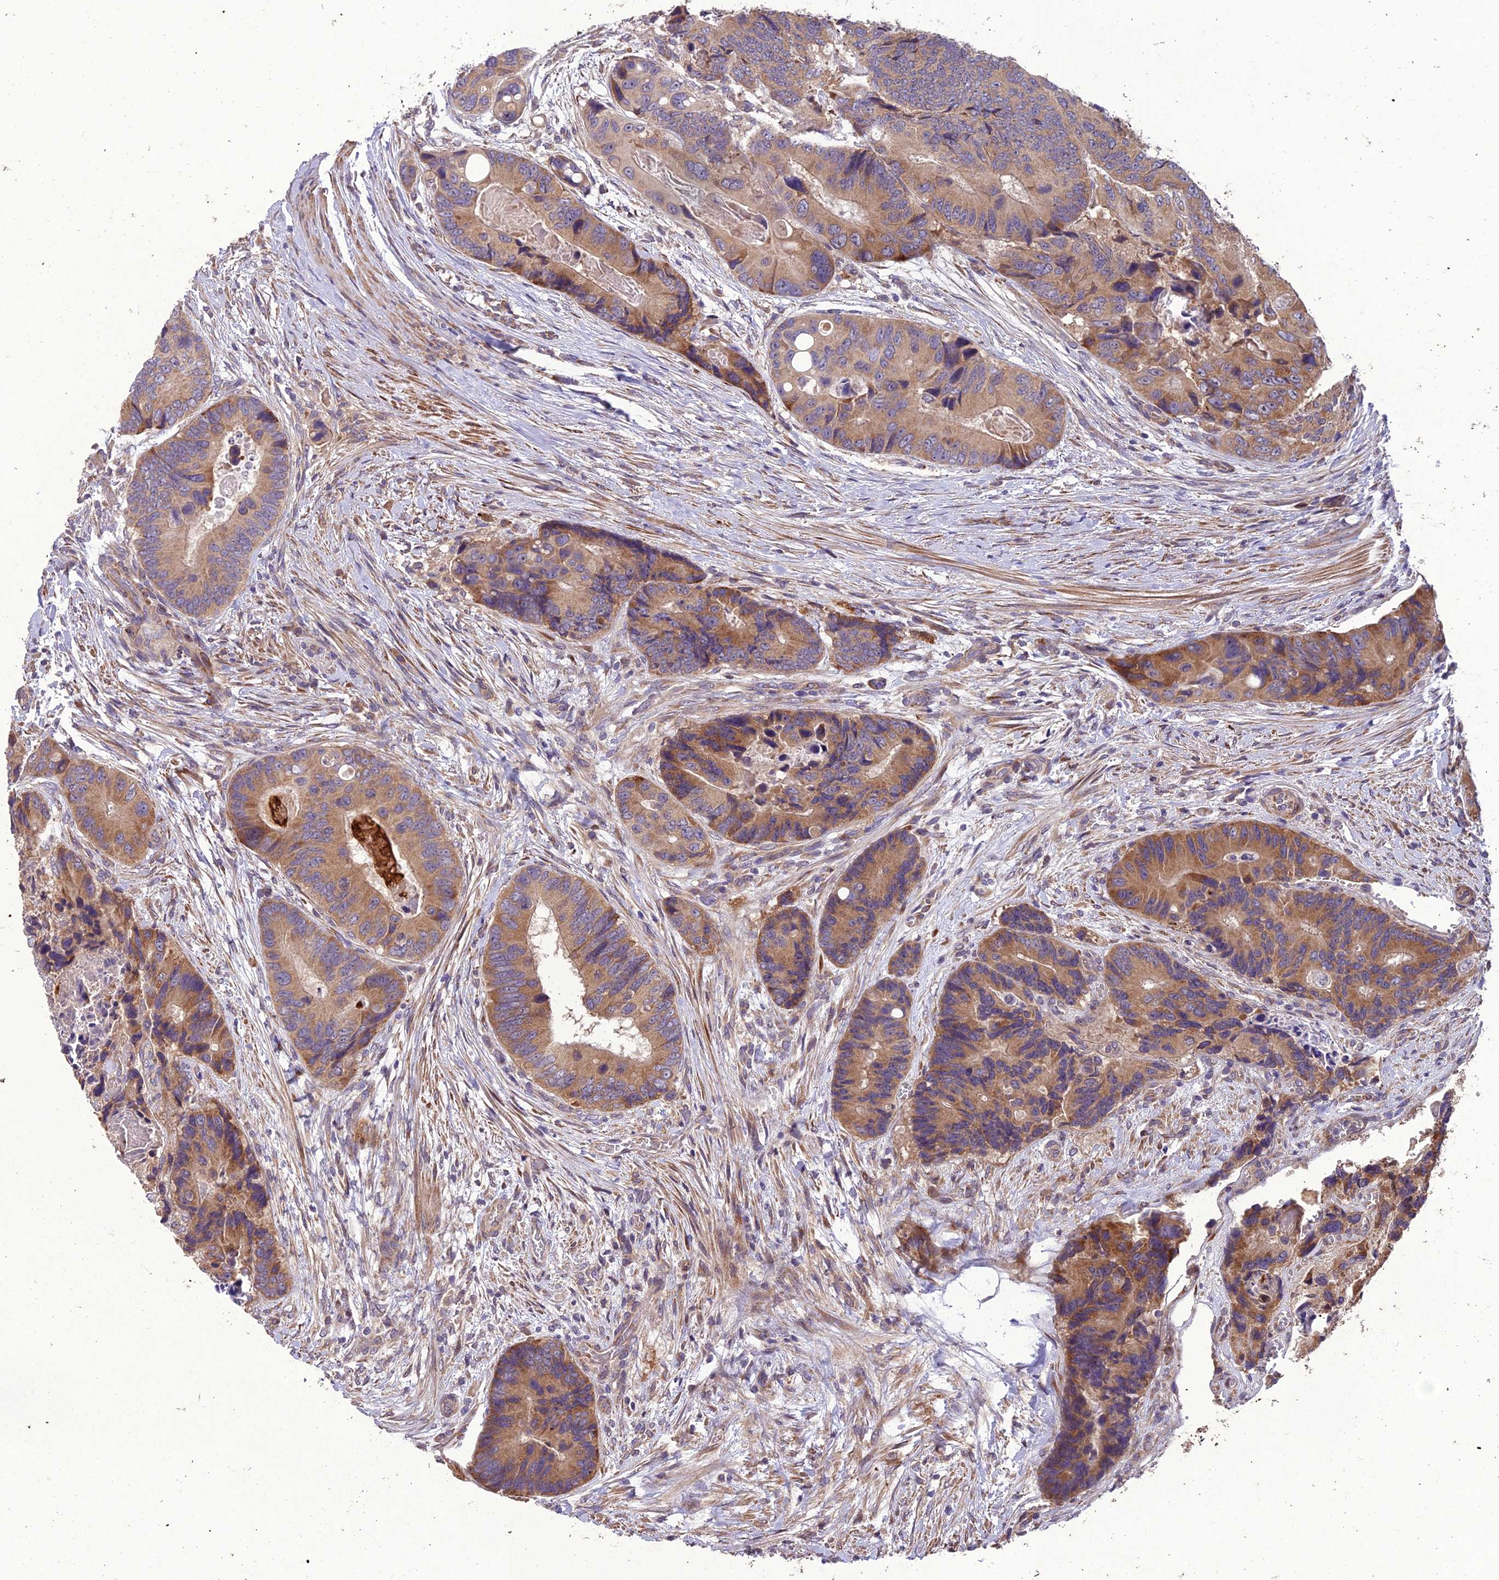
{"staining": {"intensity": "moderate", "quantity": ">75%", "location": "cytoplasmic/membranous"}, "tissue": "colorectal cancer", "cell_type": "Tumor cells", "image_type": "cancer", "snomed": [{"axis": "morphology", "description": "Adenocarcinoma, NOS"}, {"axis": "topography", "description": "Colon"}], "caption": "A brown stain labels moderate cytoplasmic/membranous expression of a protein in colorectal cancer (adenocarcinoma) tumor cells.", "gene": "CENPL", "patient": {"sex": "male", "age": 84}}